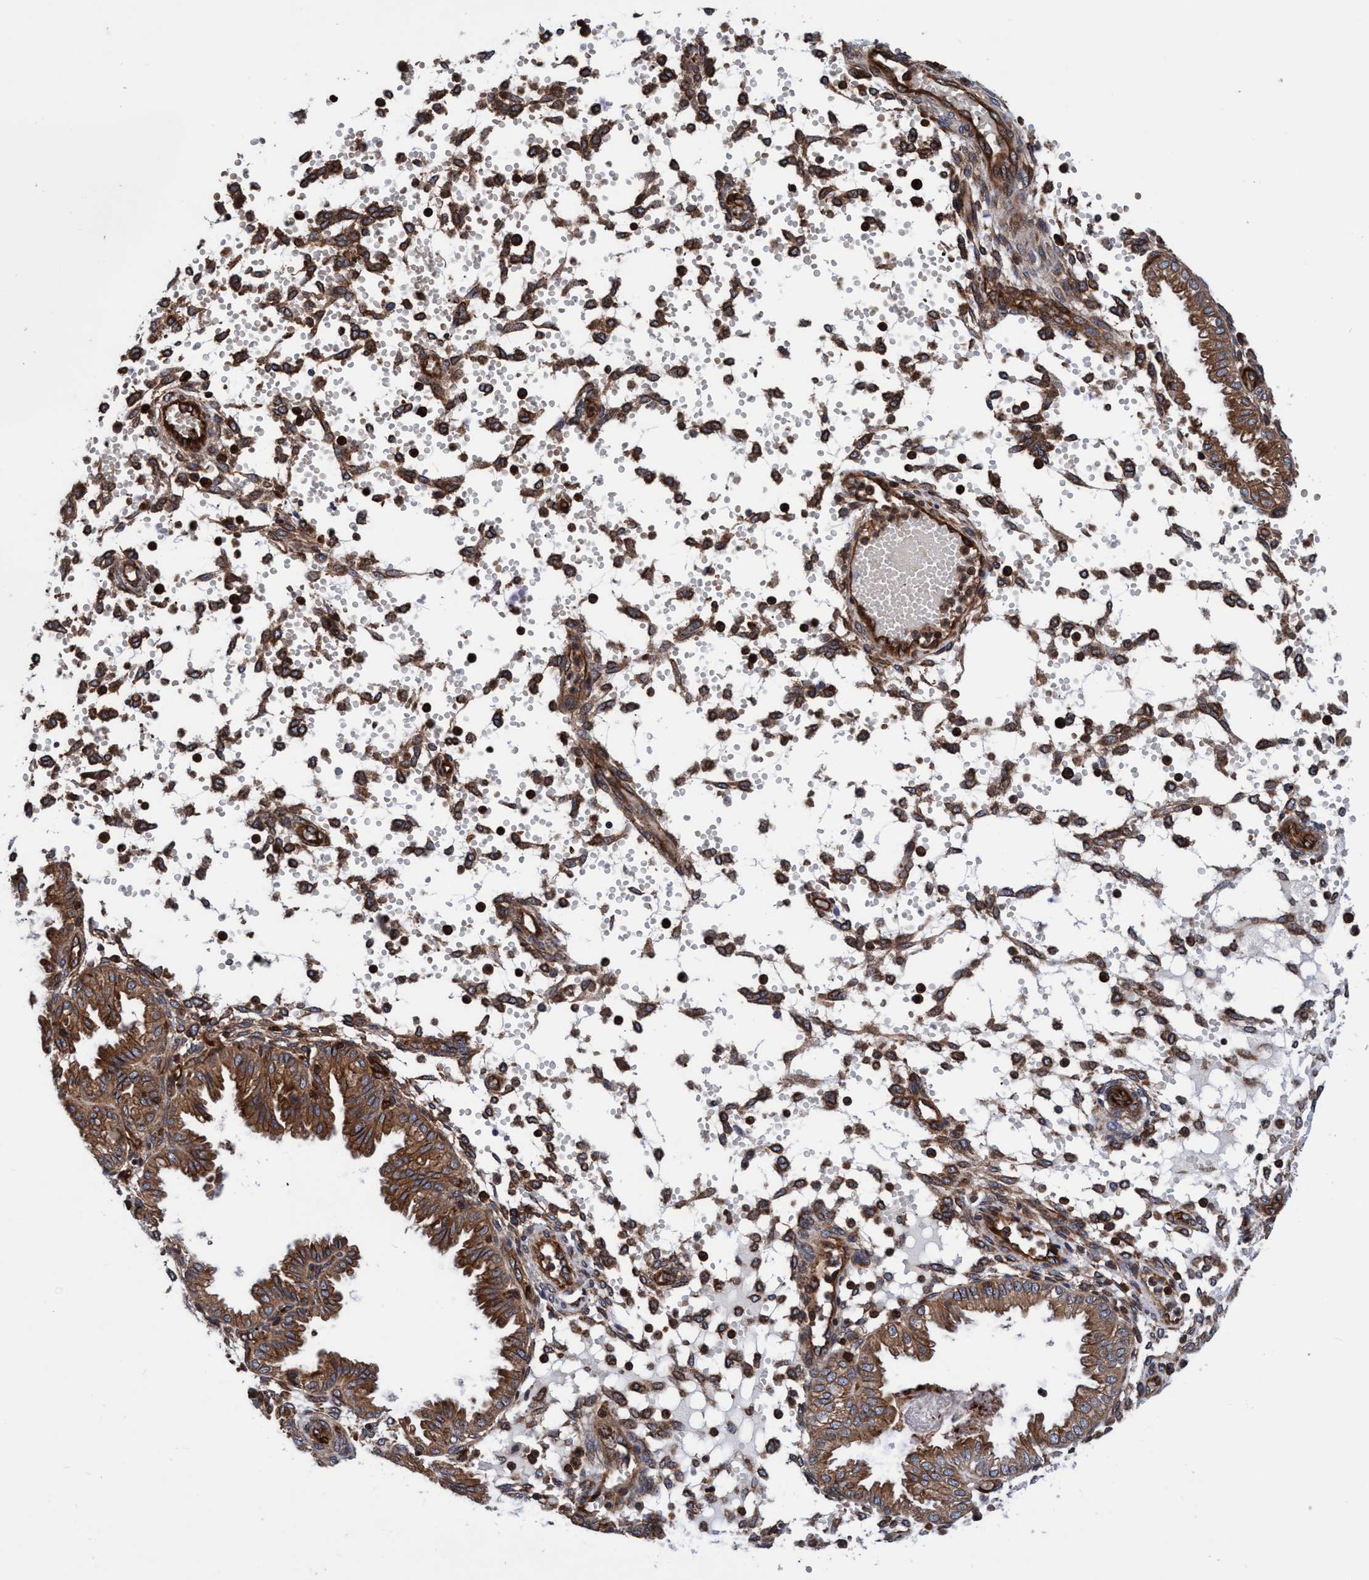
{"staining": {"intensity": "strong", "quantity": "<25%", "location": "cytoplasmic/membranous"}, "tissue": "endometrium", "cell_type": "Cells in endometrial stroma", "image_type": "normal", "snomed": [{"axis": "morphology", "description": "Normal tissue, NOS"}, {"axis": "topography", "description": "Endometrium"}], "caption": "Cells in endometrial stroma reveal medium levels of strong cytoplasmic/membranous positivity in approximately <25% of cells in normal human endometrium.", "gene": "MCM3AP", "patient": {"sex": "female", "age": 33}}